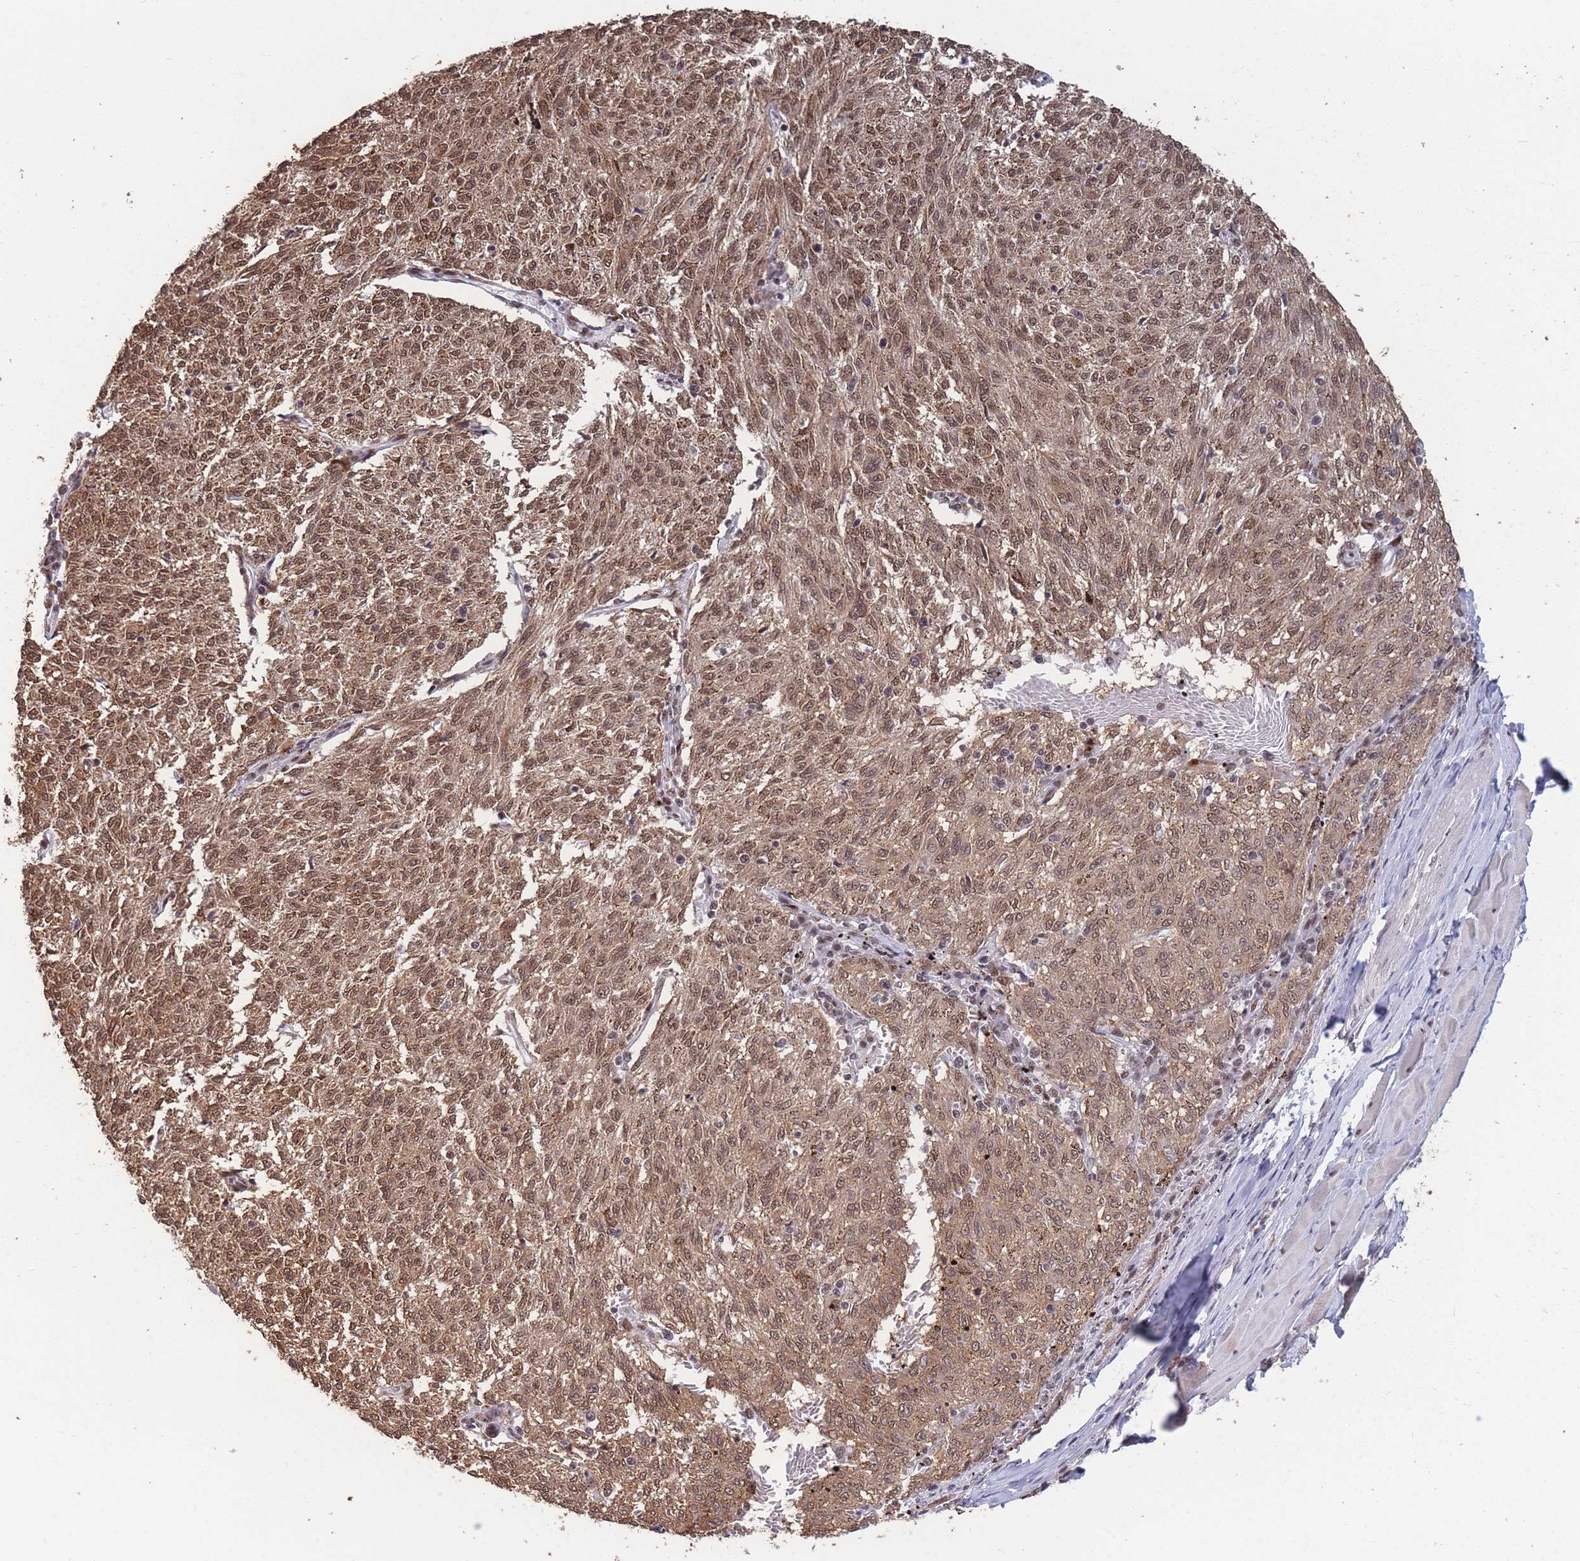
{"staining": {"intensity": "moderate", "quantity": ">75%", "location": "cytoplasmic/membranous,nuclear"}, "tissue": "melanoma", "cell_type": "Tumor cells", "image_type": "cancer", "snomed": [{"axis": "morphology", "description": "Malignant melanoma, NOS"}, {"axis": "topography", "description": "Skin"}], "caption": "Immunohistochemical staining of malignant melanoma exhibits moderate cytoplasmic/membranous and nuclear protein staining in about >75% of tumor cells.", "gene": "SNRPA1", "patient": {"sex": "female", "age": 72}}